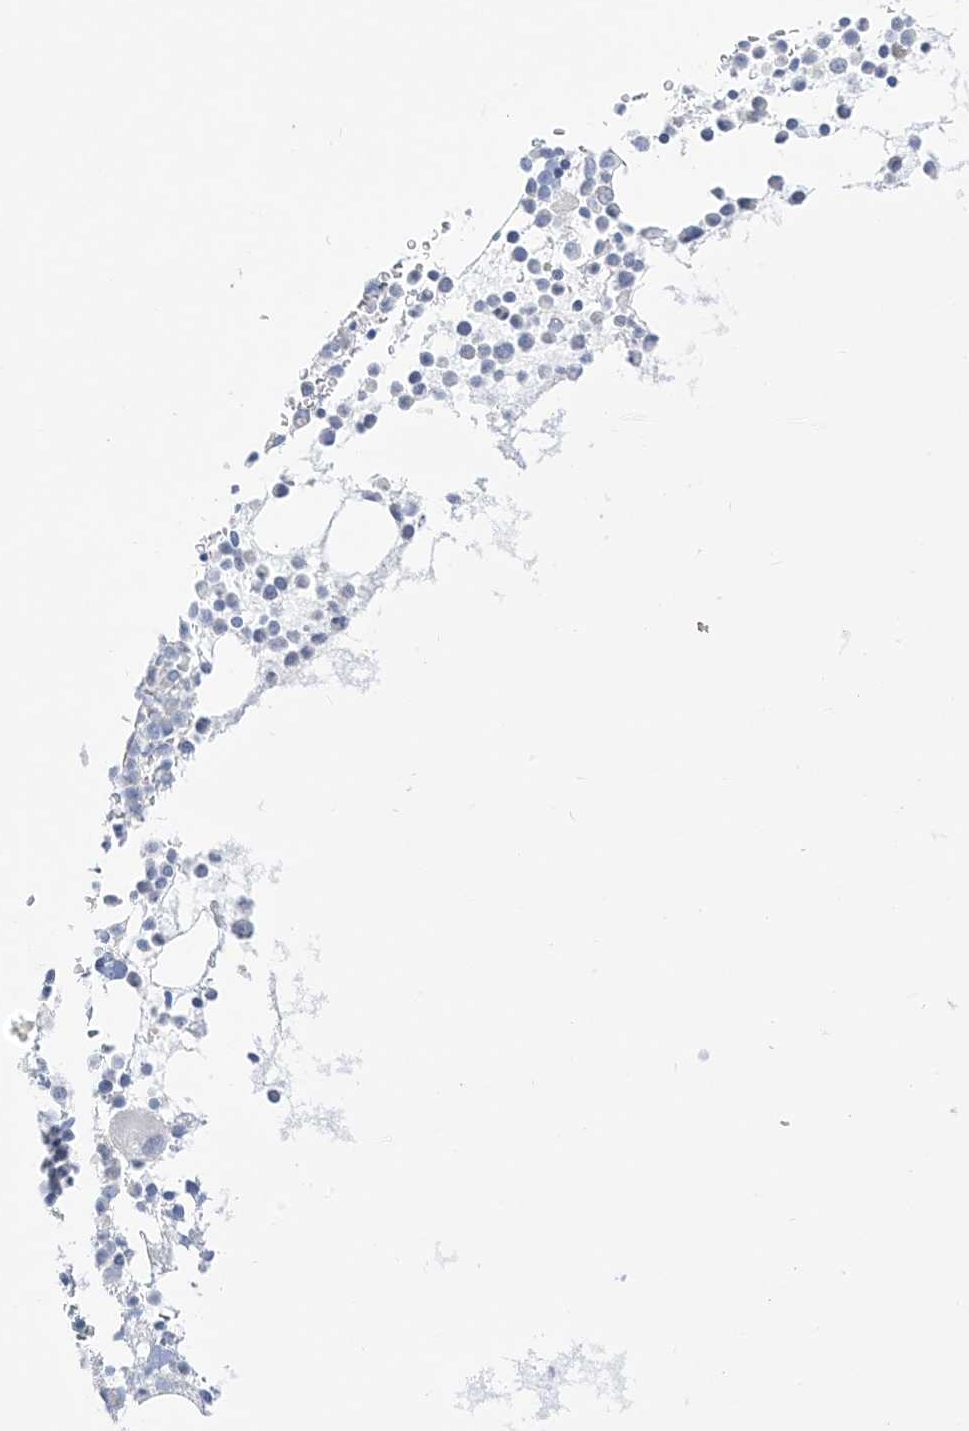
{"staining": {"intensity": "negative", "quantity": "none", "location": "none"}, "tissue": "bone marrow", "cell_type": "Hematopoietic cells", "image_type": "normal", "snomed": [{"axis": "morphology", "description": "Normal tissue, NOS"}, {"axis": "topography", "description": "Bone marrow"}], "caption": "Image shows no protein expression in hematopoietic cells of benign bone marrow.", "gene": "RCHY1", "patient": {"sex": "female", "age": 78}}